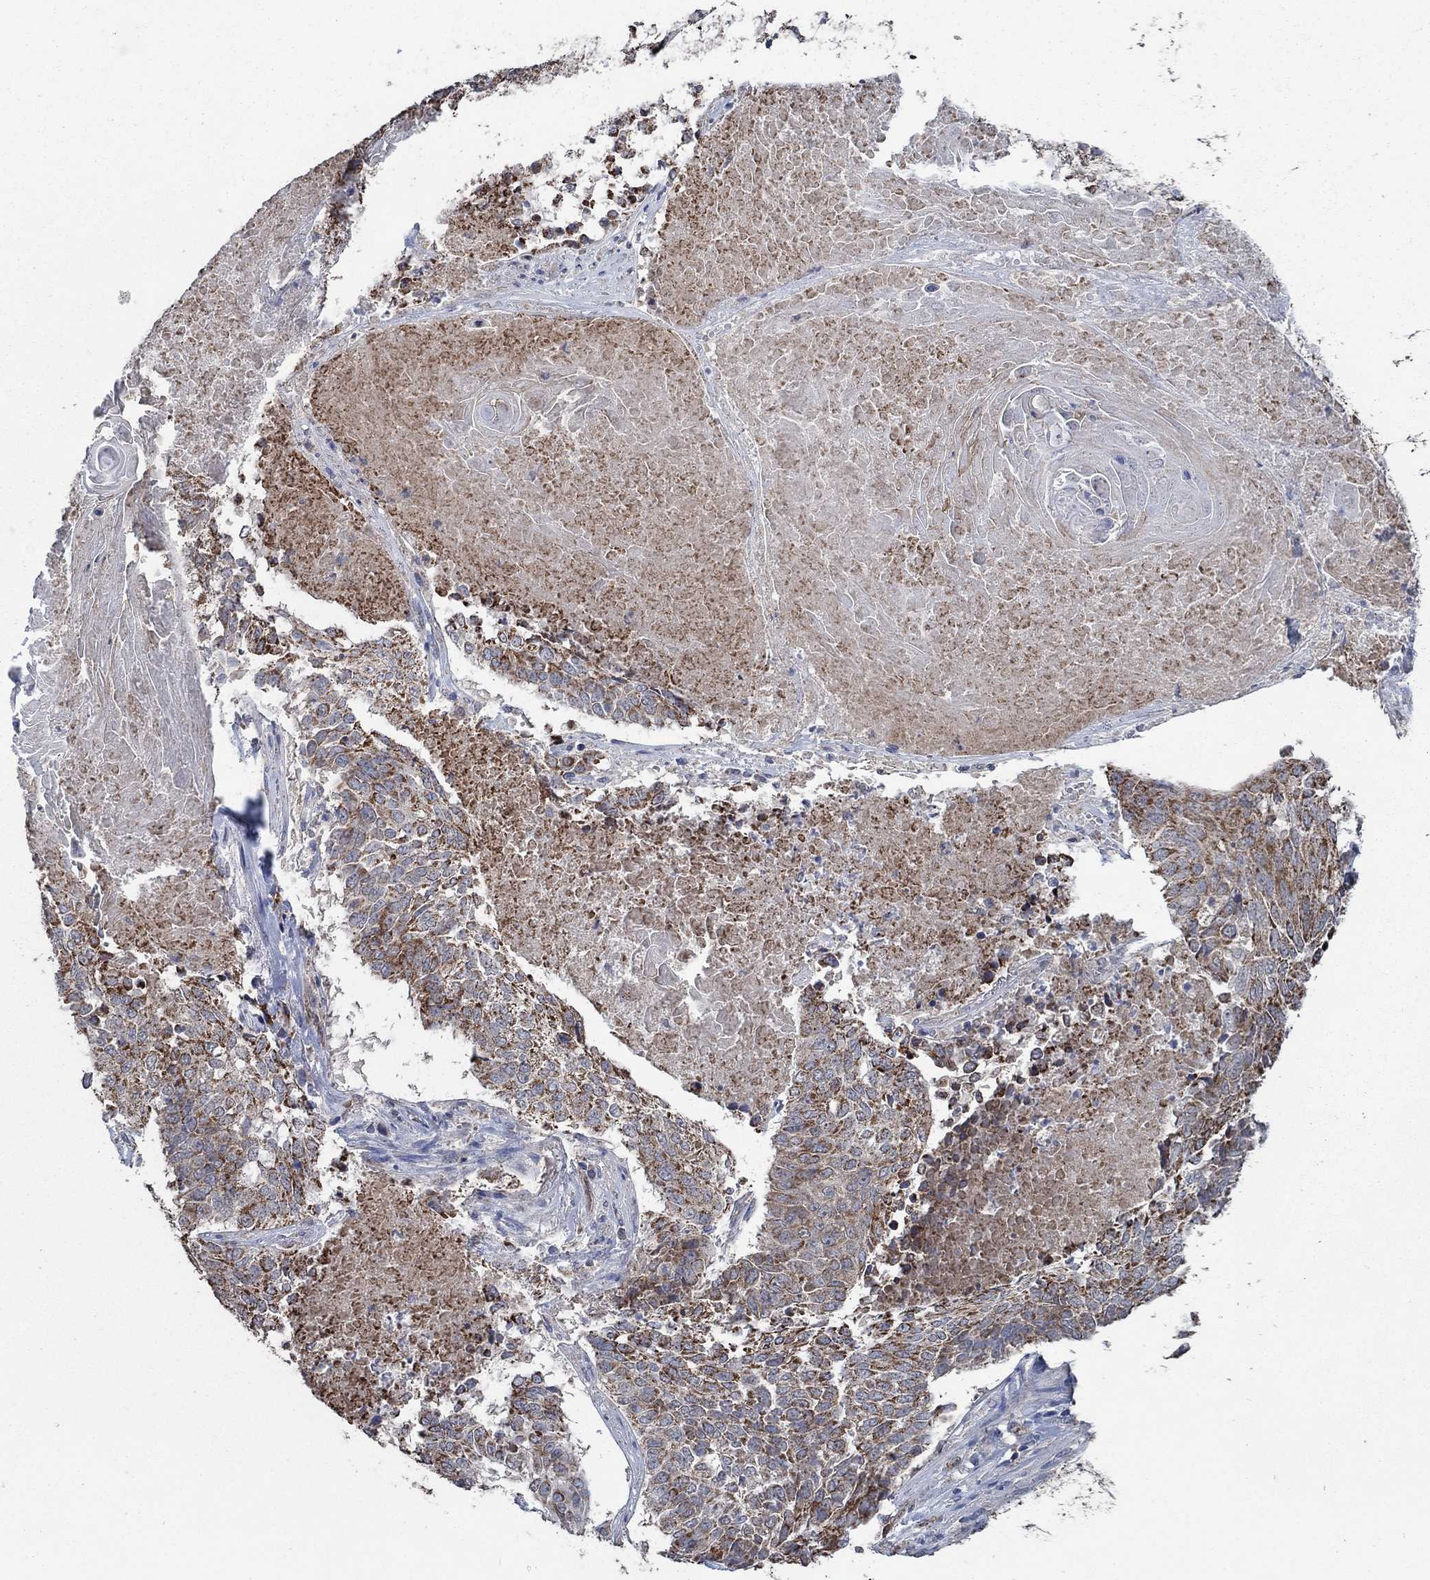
{"staining": {"intensity": "moderate", "quantity": ">75%", "location": "cytoplasmic/membranous"}, "tissue": "lung cancer", "cell_type": "Tumor cells", "image_type": "cancer", "snomed": [{"axis": "morphology", "description": "Squamous cell carcinoma, NOS"}, {"axis": "topography", "description": "Lung"}], "caption": "Protein analysis of lung cancer tissue exhibits moderate cytoplasmic/membranous positivity in approximately >75% of tumor cells. The staining was performed using DAB (3,3'-diaminobenzidine), with brown indicating positive protein expression. Nuclei are stained blue with hematoxylin.", "gene": "HID1", "patient": {"sex": "male", "age": 64}}